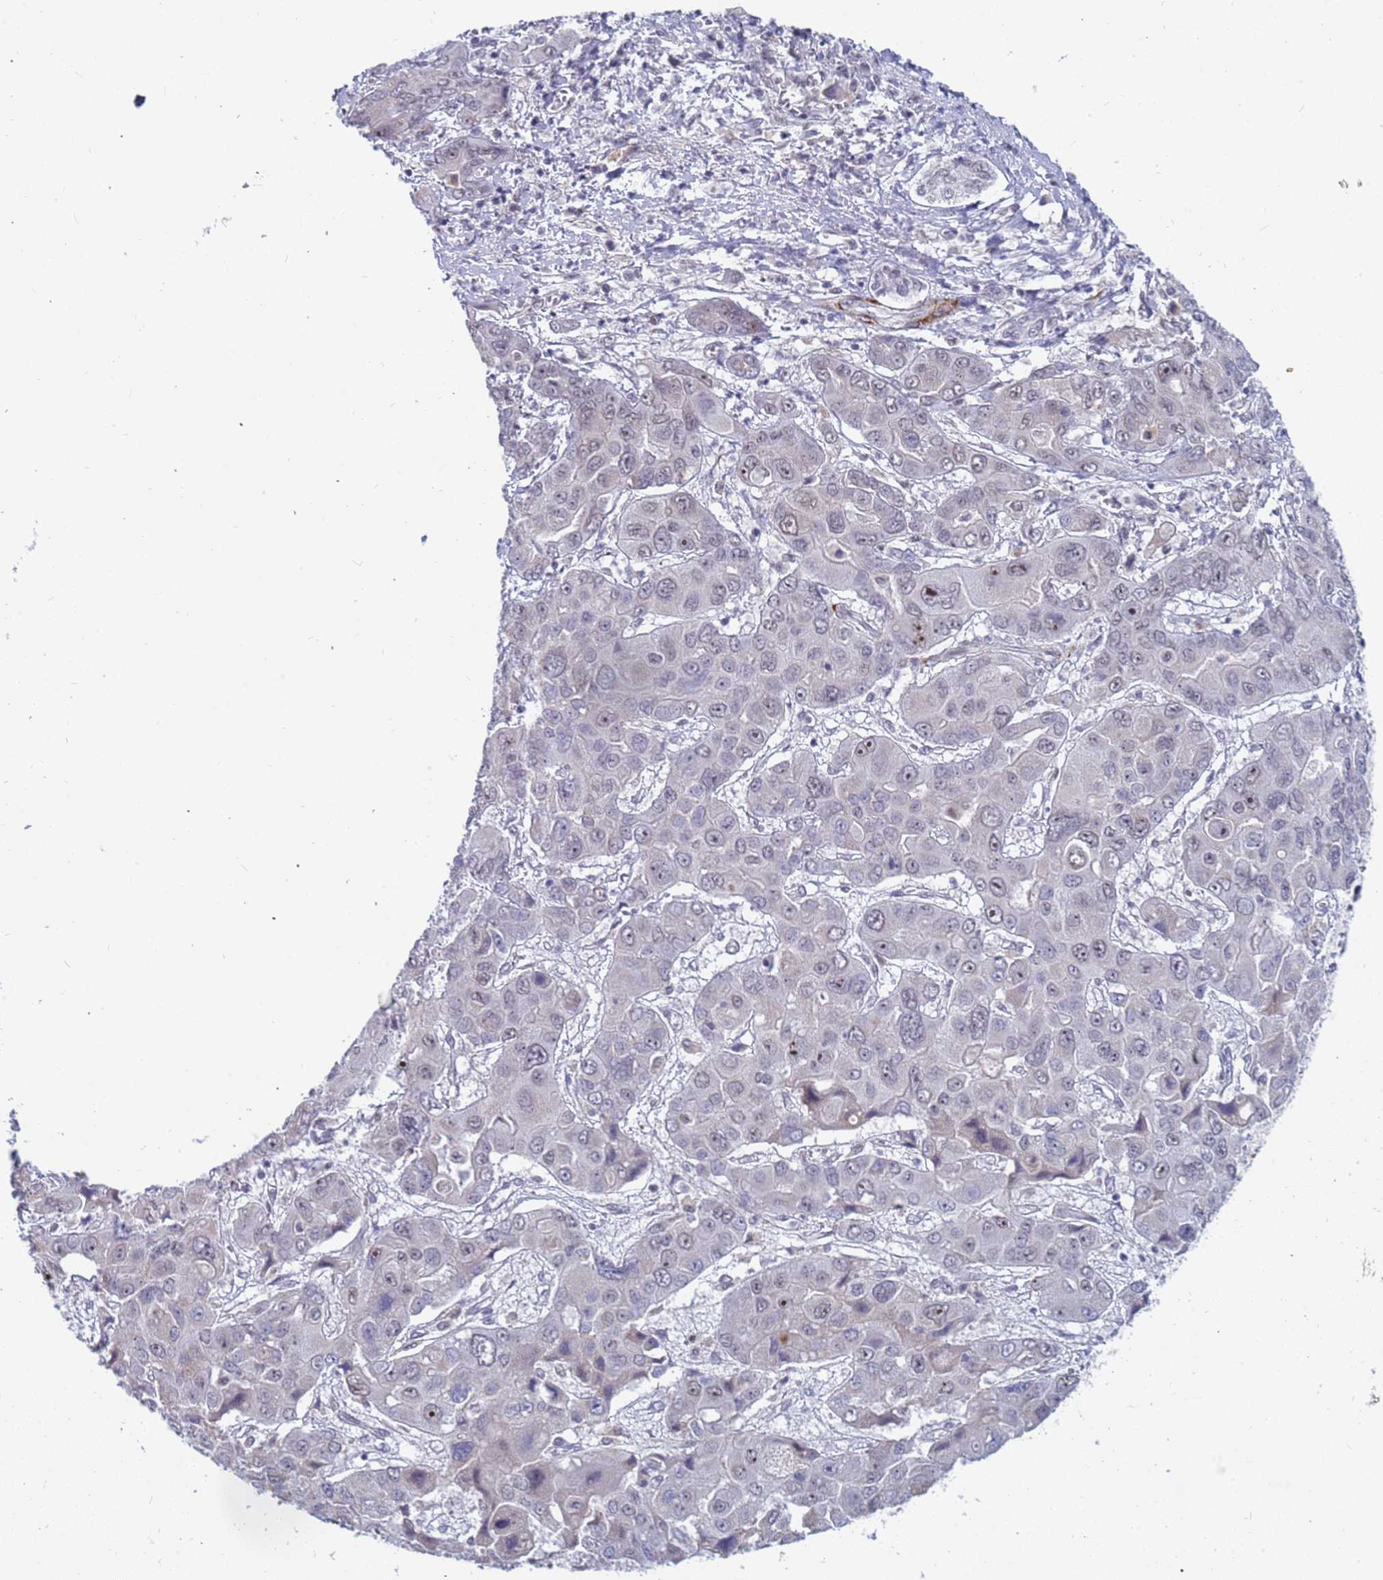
{"staining": {"intensity": "weak", "quantity": "<25%", "location": "nuclear"}, "tissue": "liver cancer", "cell_type": "Tumor cells", "image_type": "cancer", "snomed": [{"axis": "morphology", "description": "Cholangiocarcinoma"}, {"axis": "topography", "description": "Liver"}], "caption": "Protein analysis of liver cancer (cholangiocarcinoma) demonstrates no significant expression in tumor cells.", "gene": "CXorf65", "patient": {"sex": "male", "age": 67}}